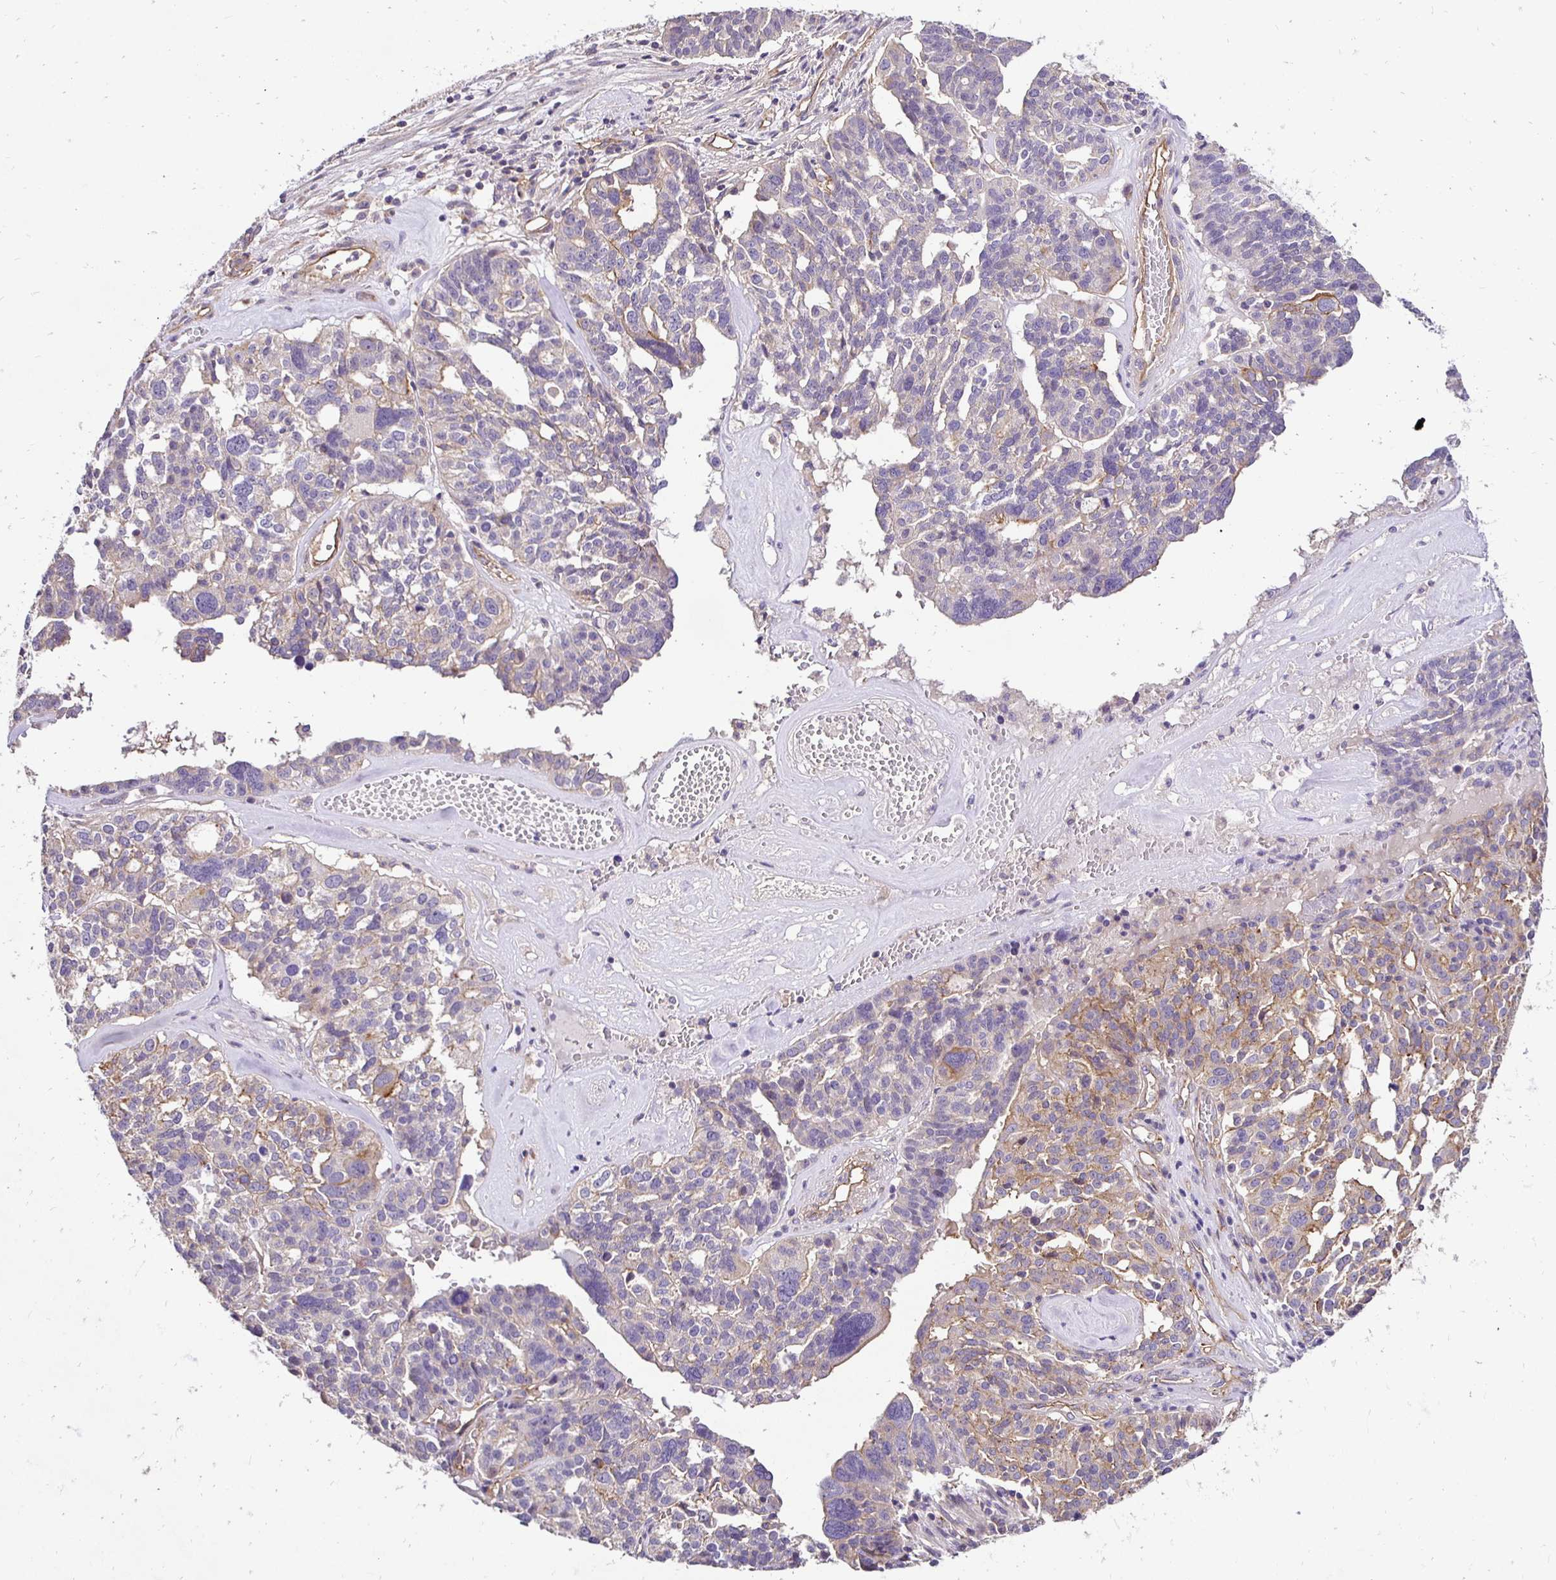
{"staining": {"intensity": "weak", "quantity": "25%-75%", "location": "cytoplasmic/membranous"}, "tissue": "ovarian cancer", "cell_type": "Tumor cells", "image_type": "cancer", "snomed": [{"axis": "morphology", "description": "Cystadenocarcinoma, serous, NOS"}, {"axis": "topography", "description": "Ovary"}], "caption": "An immunohistochemistry (IHC) histopathology image of neoplastic tissue is shown. Protein staining in brown labels weak cytoplasmic/membranous positivity in ovarian cancer (serous cystadenocarcinoma) within tumor cells.", "gene": "SLC9A1", "patient": {"sex": "female", "age": 59}}